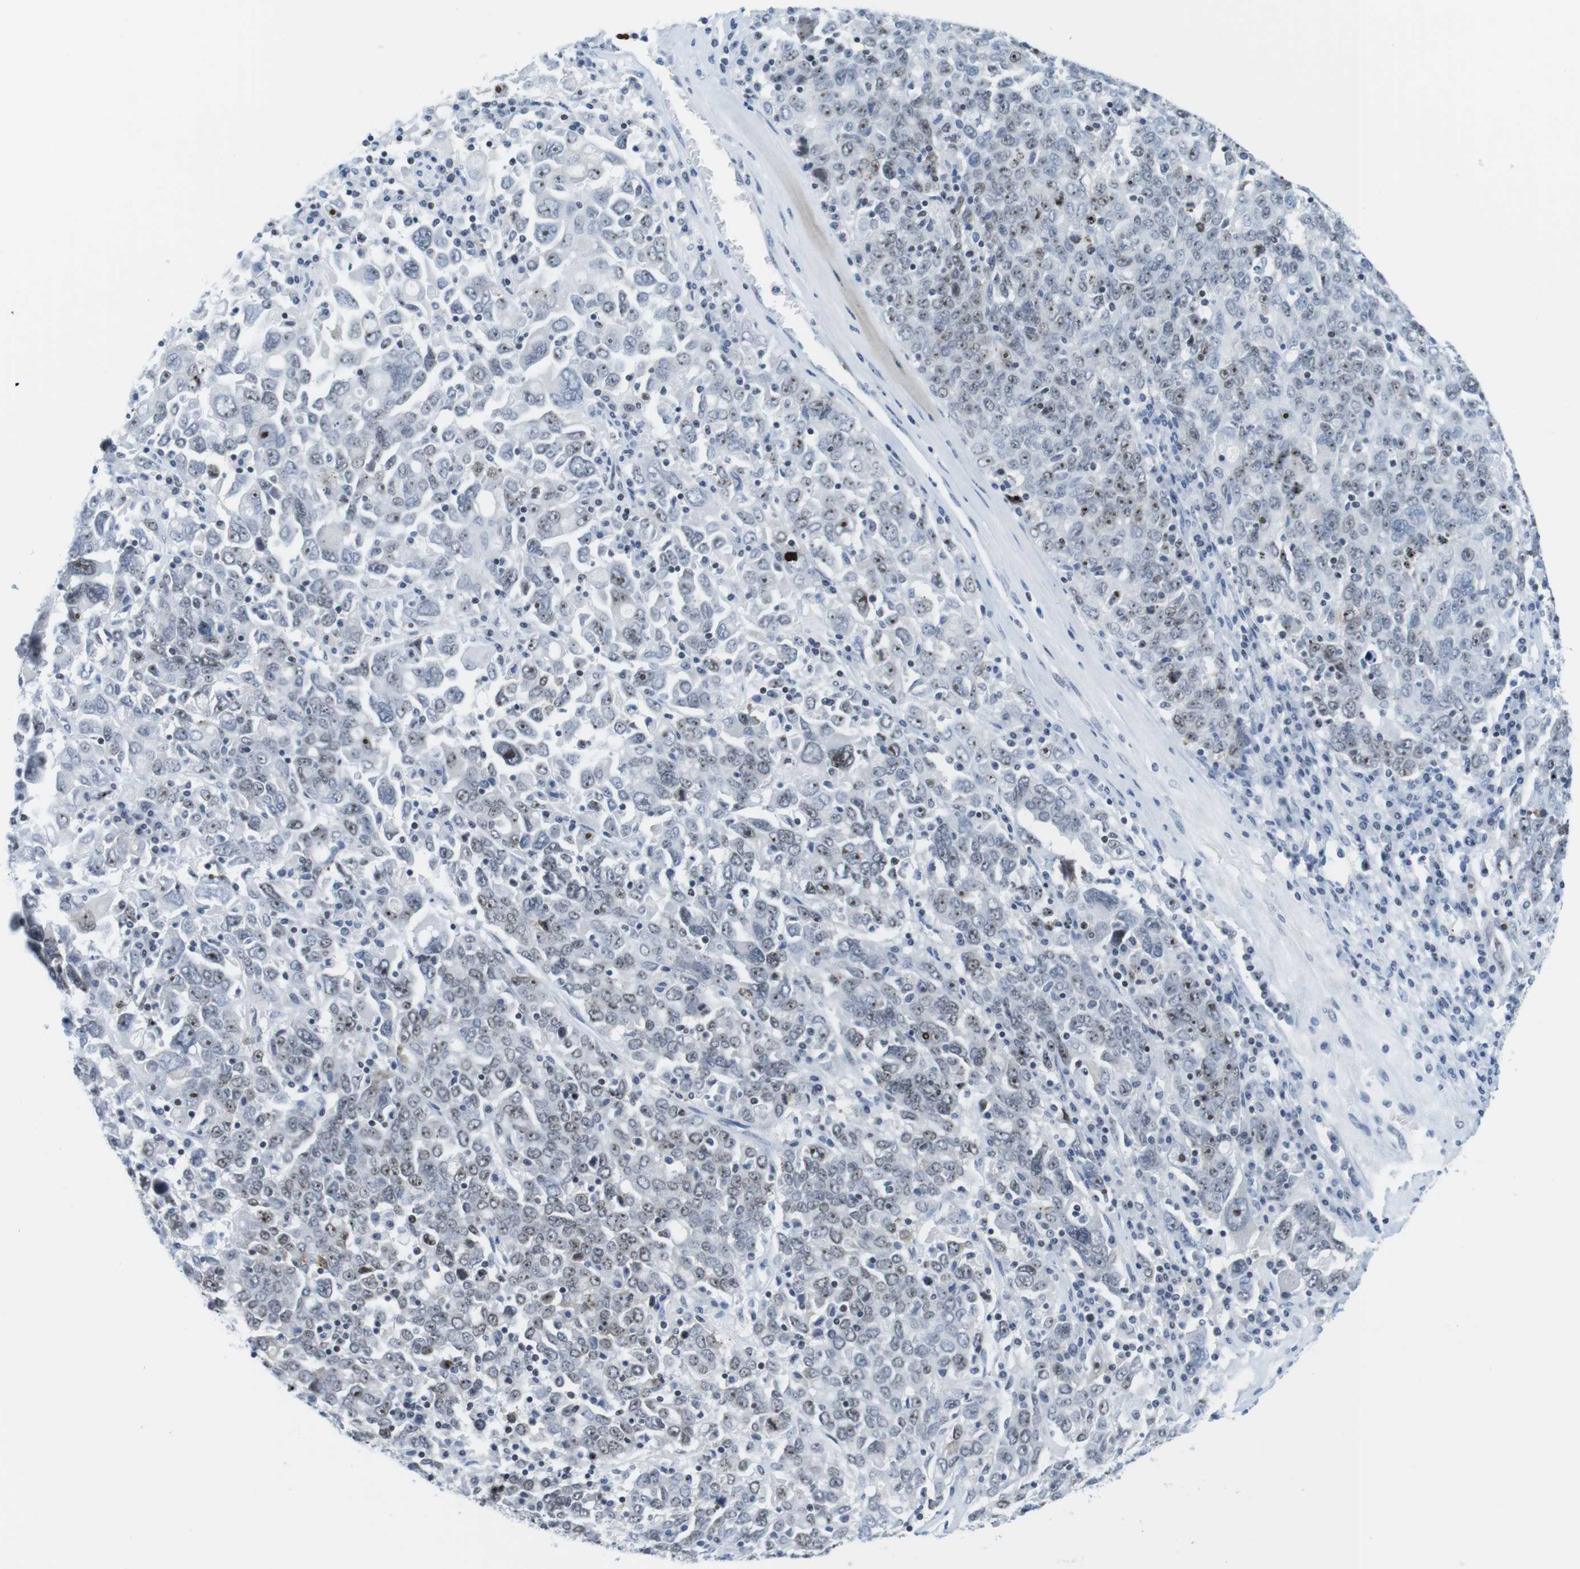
{"staining": {"intensity": "weak", "quantity": "25%-75%", "location": "nuclear"}, "tissue": "ovarian cancer", "cell_type": "Tumor cells", "image_type": "cancer", "snomed": [{"axis": "morphology", "description": "Carcinoma, endometroid"}, {"axis": "topography", "description": "Ovary"}], "caption": "This is an image of IHC staining of endometroid carcinoma (ovarian), which shows weak expression in the nuclear of tumor cells.", "gene": "NIFK", "patient": {"sex": "female", "age": 62}}